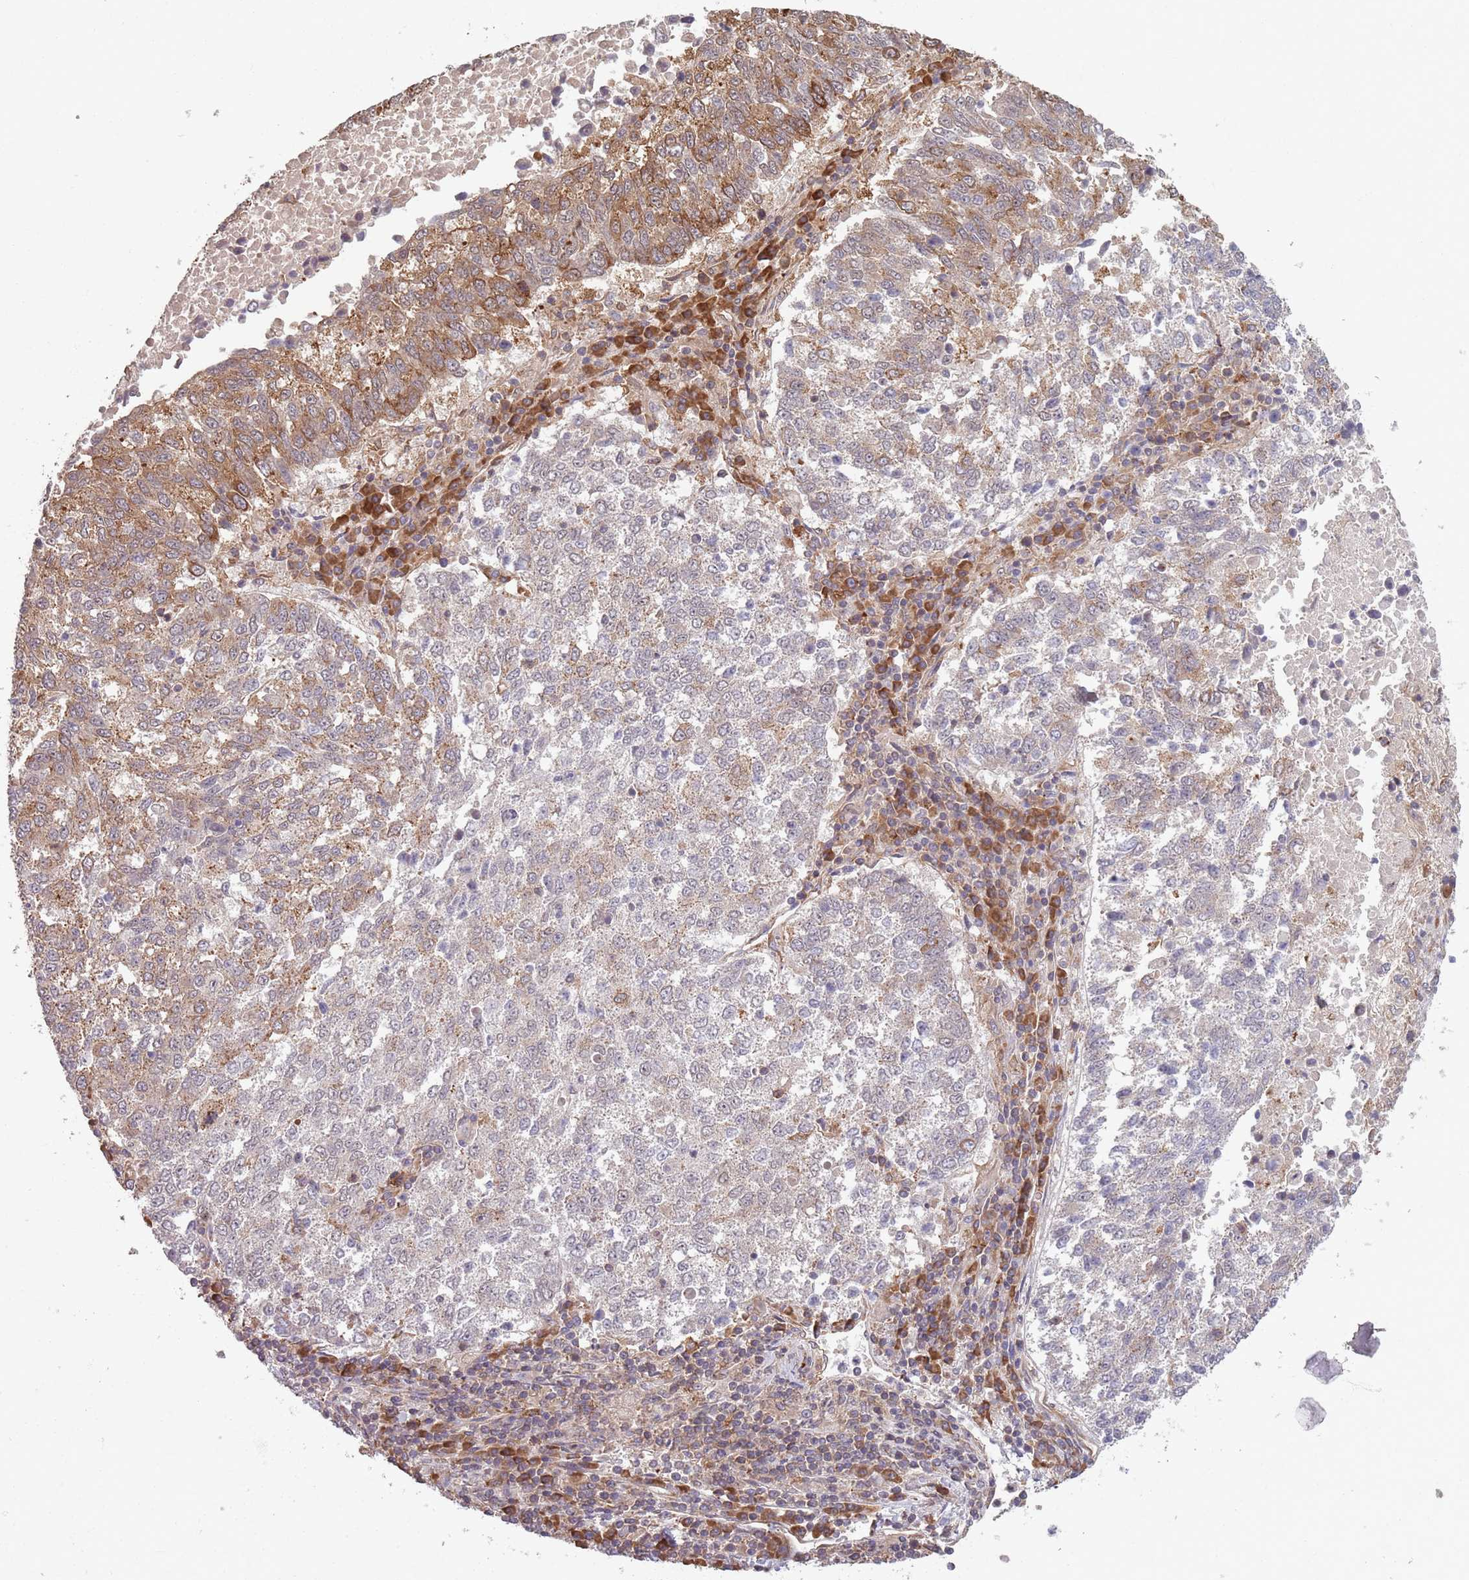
{"staining": {"intensity": "moderate", "quantity": "25%-75%", "location": "cytoplasmic/membranous"}, "tissue": "lung cancer", "cell_type": "Tumor cells", "image_type": "cancer", "snomed": [{"axis": "morphology", "description": "Squamous cell carcinoma, NOS"}, {"axis": "topography", "description": "Lung"}], "caption": "Immunohistochemical staining of human lung squamous cell carcinoma reveals moderate cytoplasmic/membranous protein staining in approximately 25%-75% of tumor cells.", "gene": "NOTCH3", "patient": {"sex": "male", "age": 73}}